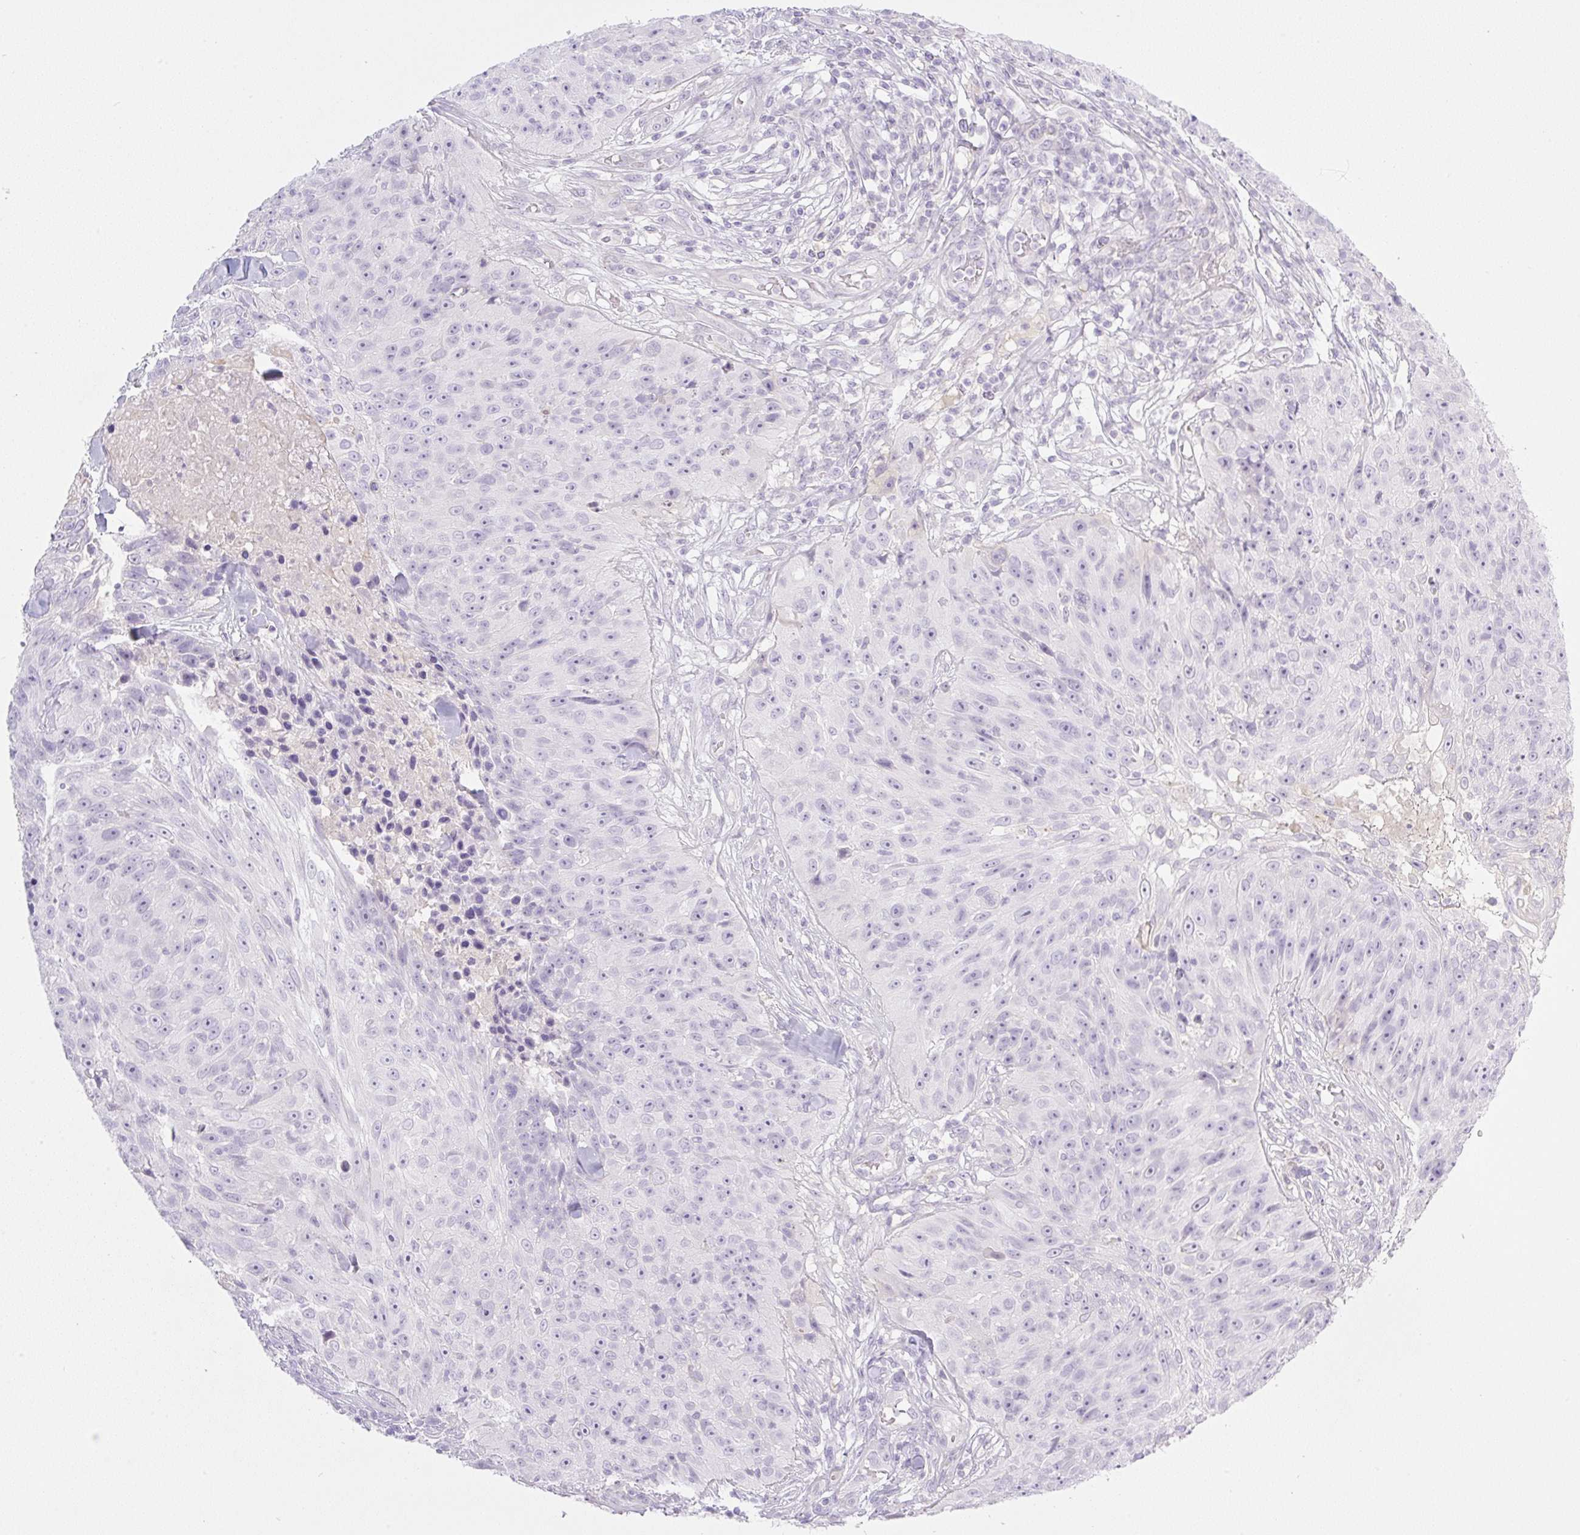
{"staining": {"intensity": "negative", "quantity": "none", "location": "none"}, "tissue": "skin cancer", "cell_type": "Tumor cells", "image_type": "cancer", "snomed": [{"axis": "morphology", "description": "Squamous cell carcinoma, NOS"}, {"axis": "topography", "description": "Skin"}], "caption": "Tumor cells show no significant positivity in skin cancer. (DAB (3,3'-diaminobenzidine) IHC with hematoxylin counter stain).", "gene": "MIA2", "patient": {"sex": "female", "age": 87}}